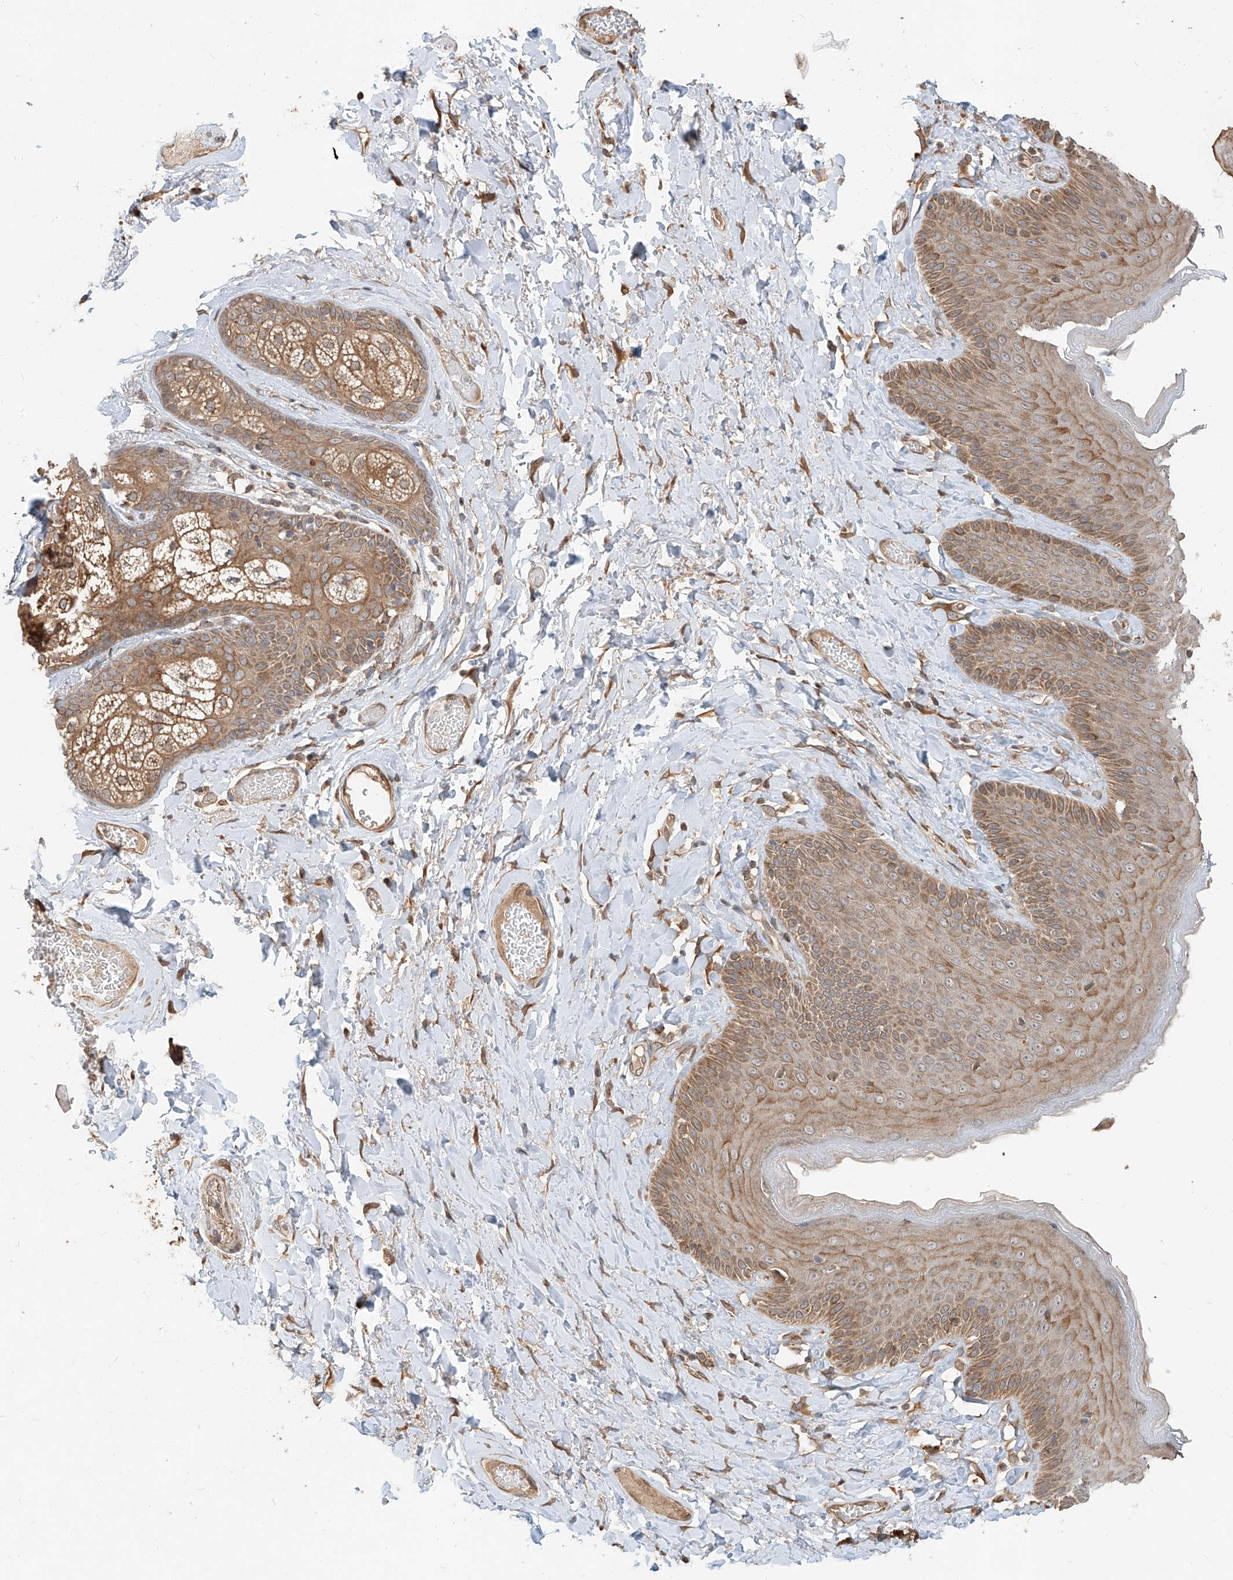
{"staining": {"intensity": "moderate", "quantity": ">75%", "location": "cytoplasmic/membranous"}, "tissue": "skin", "cell_type": "Epidermal cells", "image_type": "normal", "snomed": [{"axis": "morphology", "description": "Normal tissue, NOS"}, {"axis": "topography", "description": "Anal"}], "caption": "Unremarkable skin demonstrates moderate cytoplasmic/membranous expression in about >75% of epidermal cells, visualized by immunohistochemistry.", "gene": "STX19", "patient": {"sex": "male", "age": 69}}